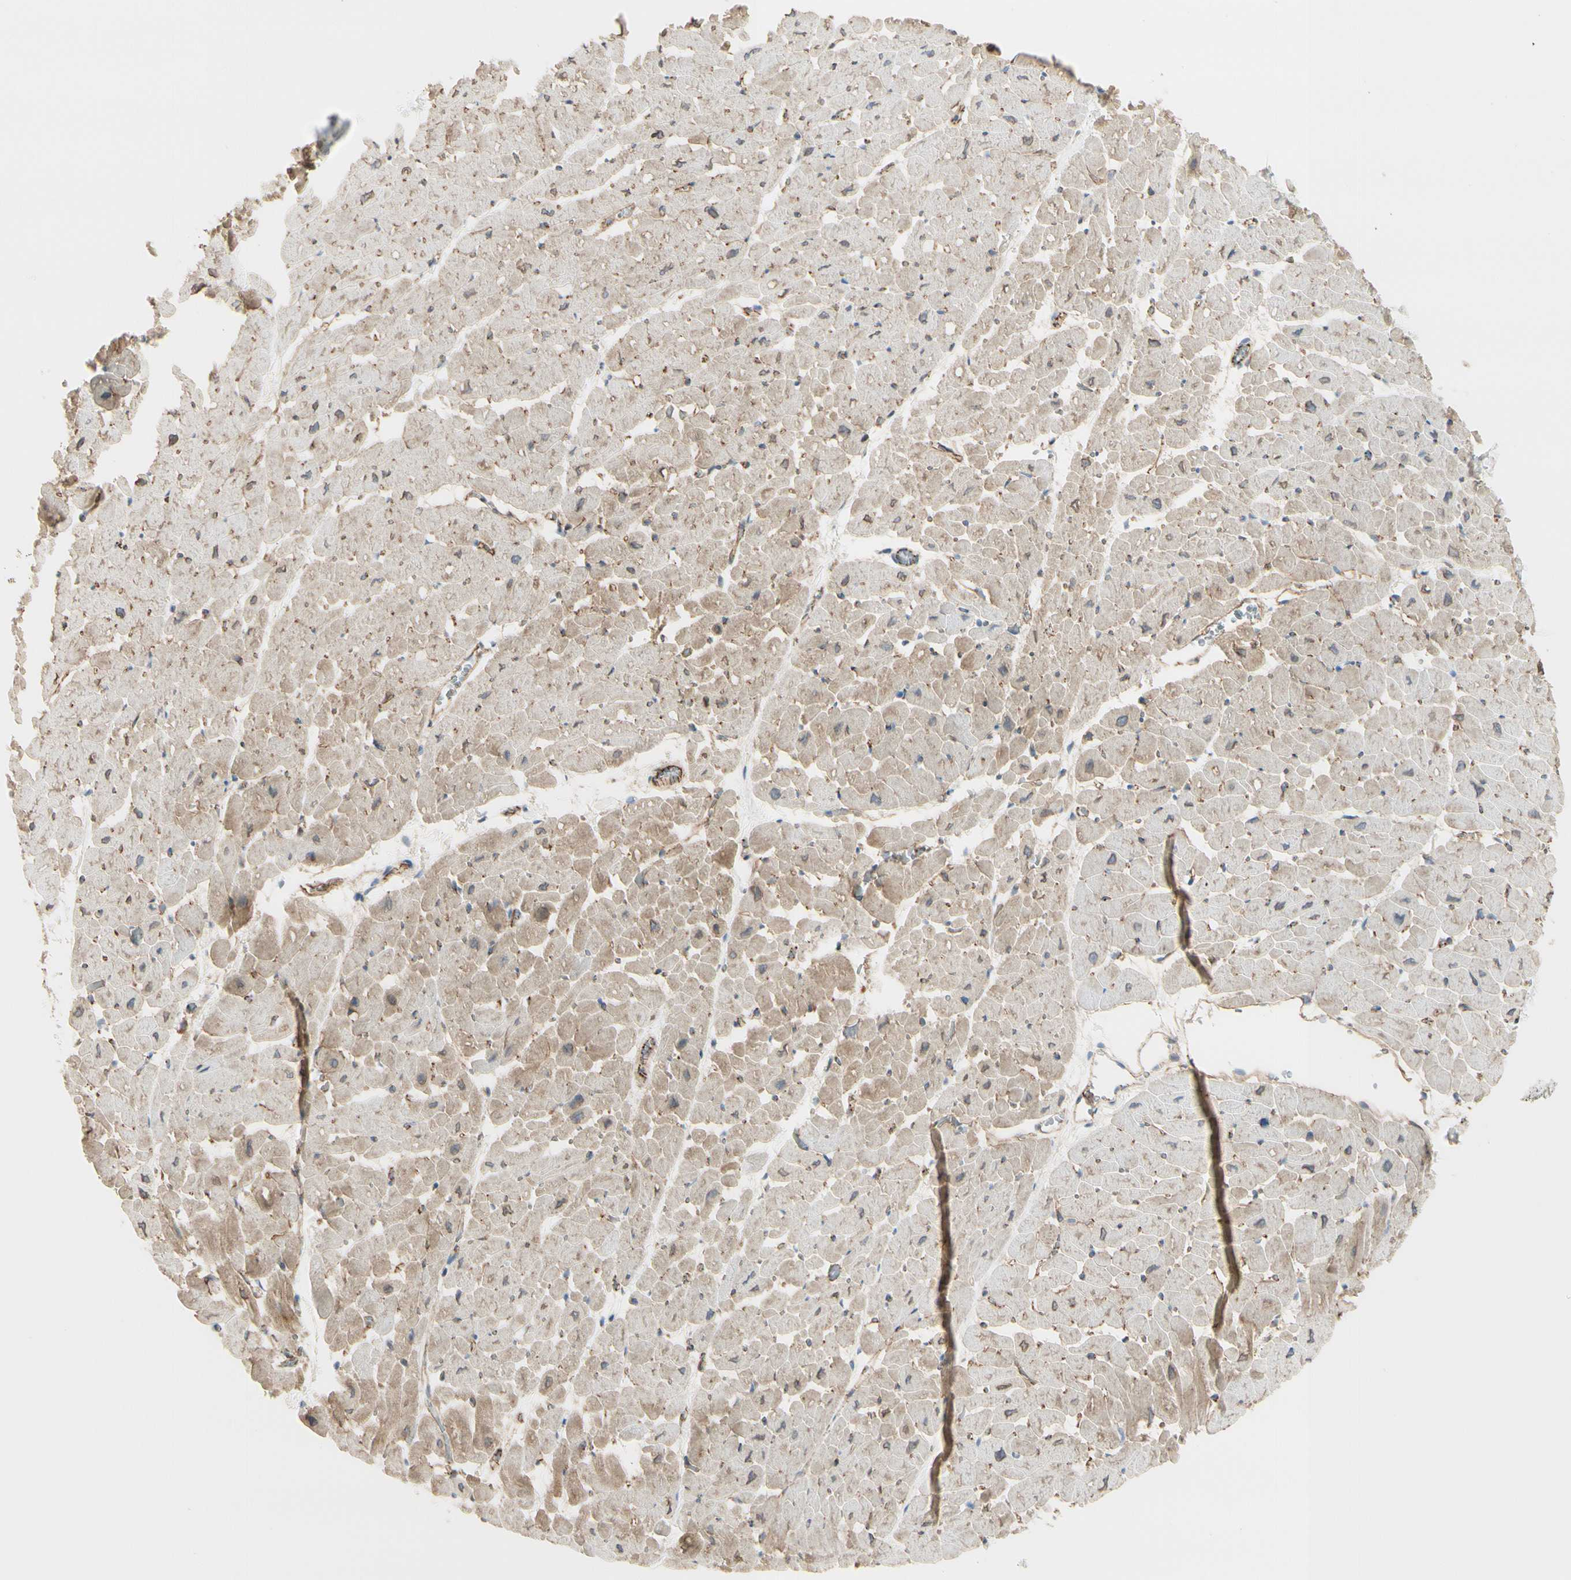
{"staining": {"intensity": "weak", "quantity": "25%-75%", "location": "cytoplasmic/membranous"}, "tissue": "heart muscle", "cell_type": "Cardiomyocytes", "image_type": "normal", "snomed": [{"axis": "morphology", "description": "Normal tissue, NOS"}, {"axis": "topography", "description": "Heart"}], "caption": "Cardiomyocytes exhibit low levels of weak cytoplasmic/membranous staining in approximately 25%-75% of cells in normal heart muscle. (Stains: DAB (3,3'-diaminobenzidine) in brown, nuclei in blue, Microscopy: brightfield microscopy at high magnification).", "gene": "TJP1", "patient": {"sex": "male", "age": 45}}